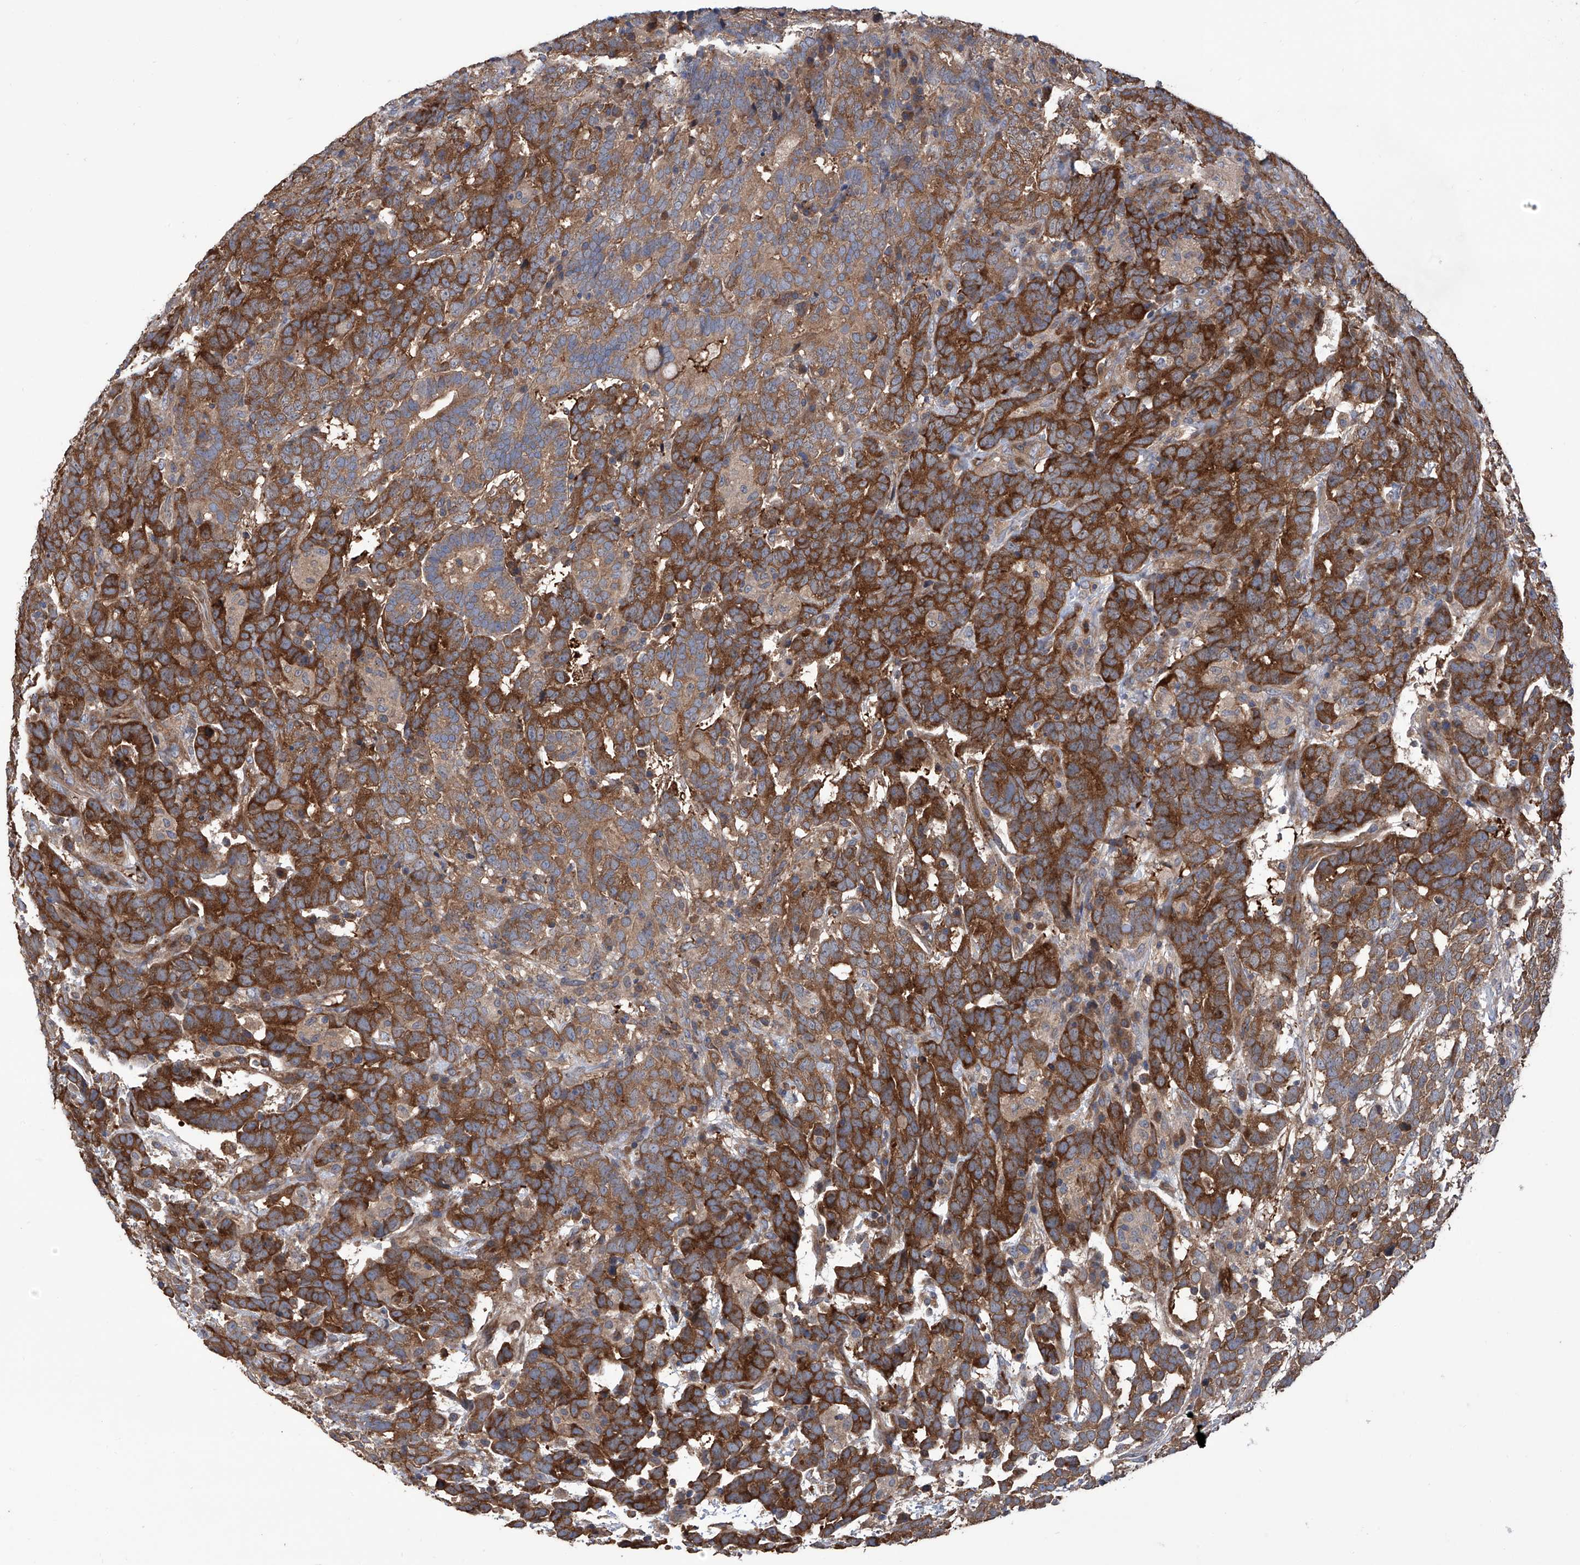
{"staining": {"intensity": "strong", "quantity": ">75%", "location": "cytoplasmic/membranous"}, "tissue": "testis cancer", "cell_type": "Tumor cells", "image_type": "cancer", "snomed": [{"axis": "morphology", "description": "Carcinoma, Embryonal, NOS"}, {"axis": "topography", "description": "Testis"}], "caption": "Protein positivity by IHC shows strong cytoplasmic/membranous positivity in approximately >75% of tumor cells in testis embryonal carcinoma.", "gene": "NUDT17", "patient": {"sex": "male", "age": 26}}